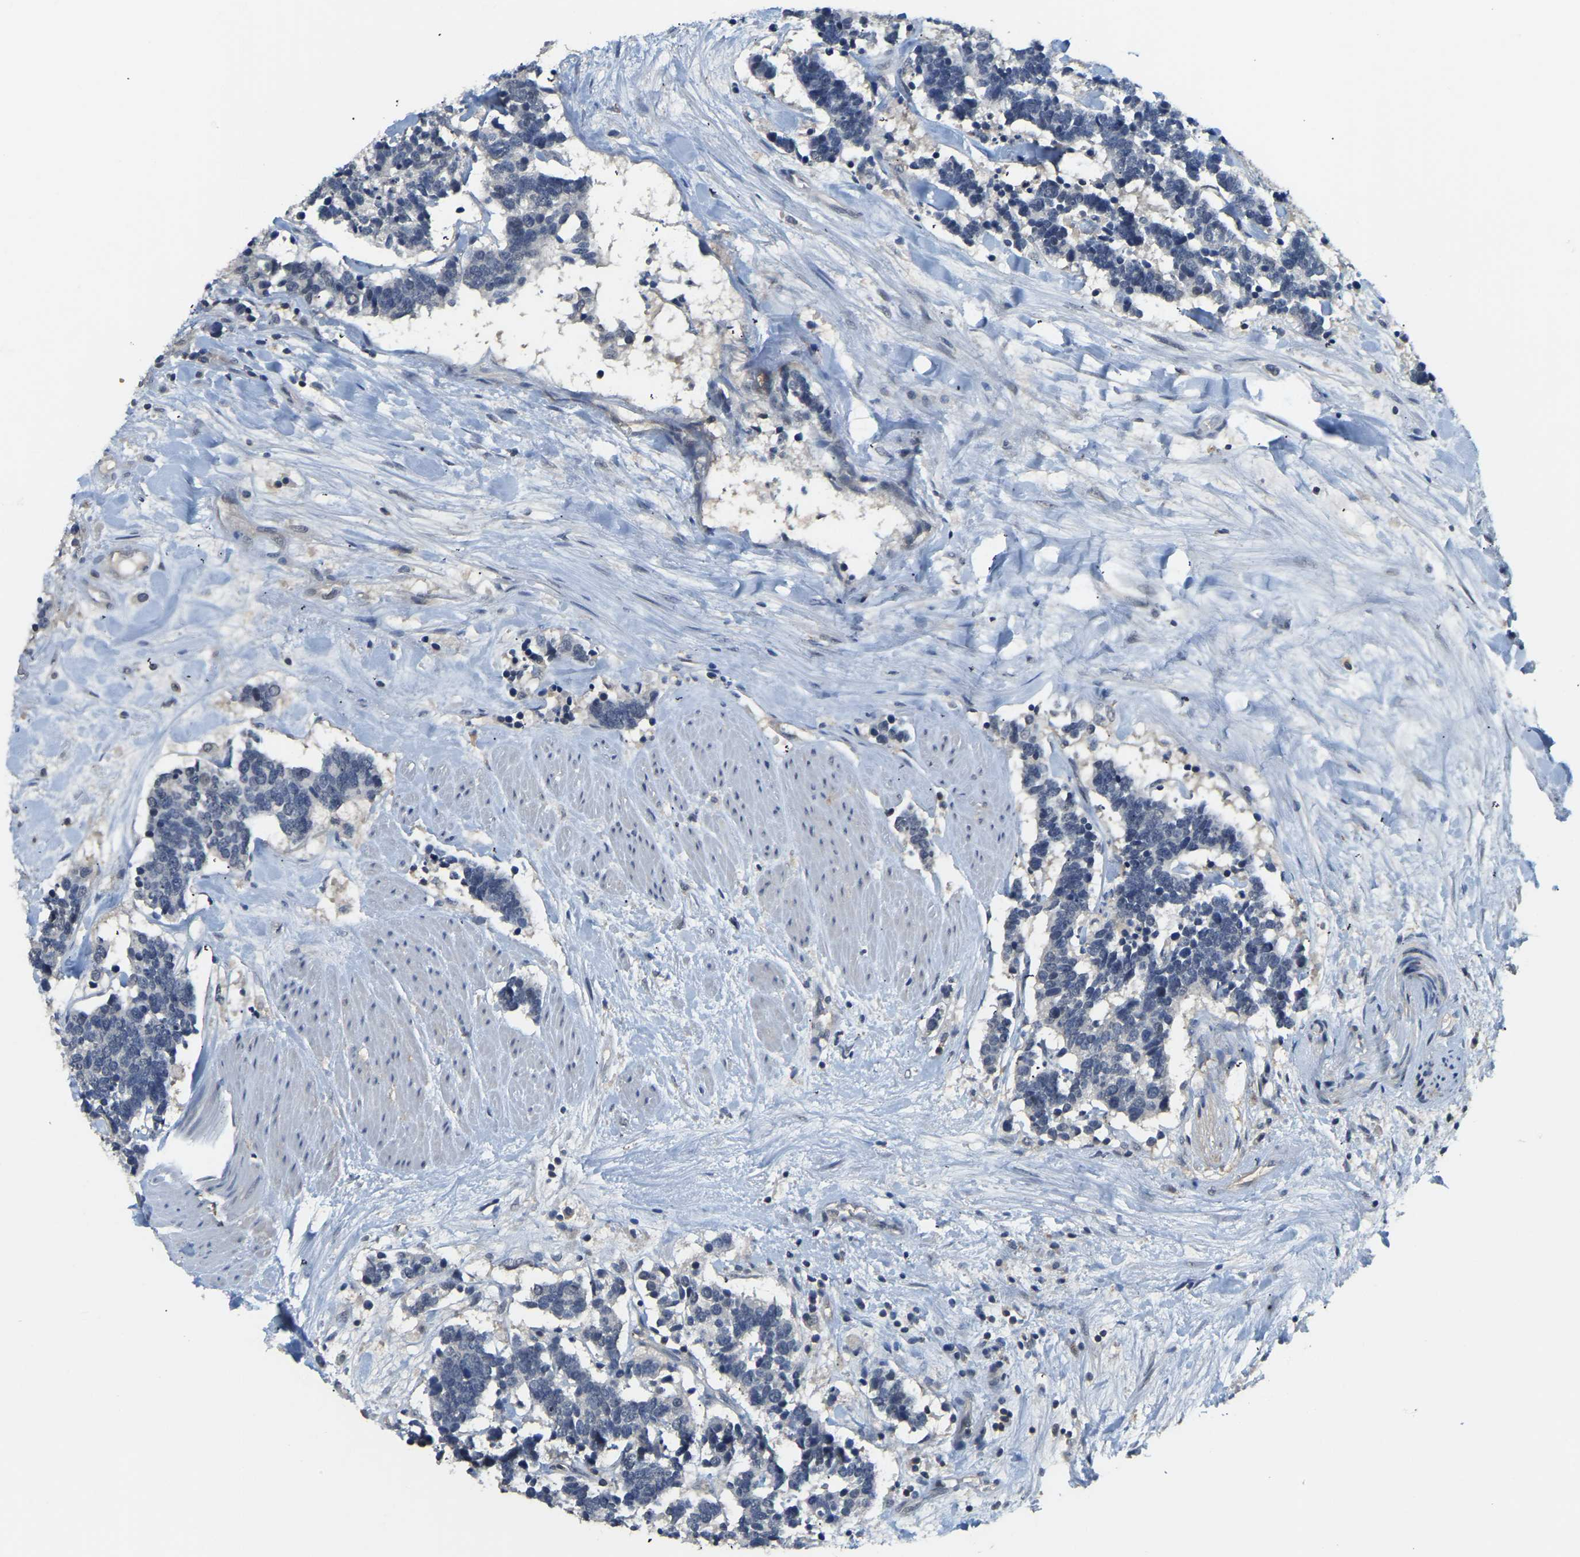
{"staining": {"intensity": "negative", "quantity": "none", "location": "none"}, "tissue": "carcinoid", "cell_type": "Tumor cells", "image_type": "cancer", "snomed": [{"axis": "morphology", "description": "Carcinoma, NOS"}, {"axis": "morphology", "description": "Carcinoid, malignant, NOS"}, {"axis": "topography", "description": "Urinary bladder"}], "caption": "High power microscopy histopathology image of an immunohistochemistry micrograph of carcinoma, revealing no significant staining in tumor cells. The staining is performed using DAB (3,3'-diaminobenzidine) brown chromogen with nuclei counter-stained in using hematoxylin.", "gene": "AHNAK", "patient": {"sex": "male", "age": 57}}